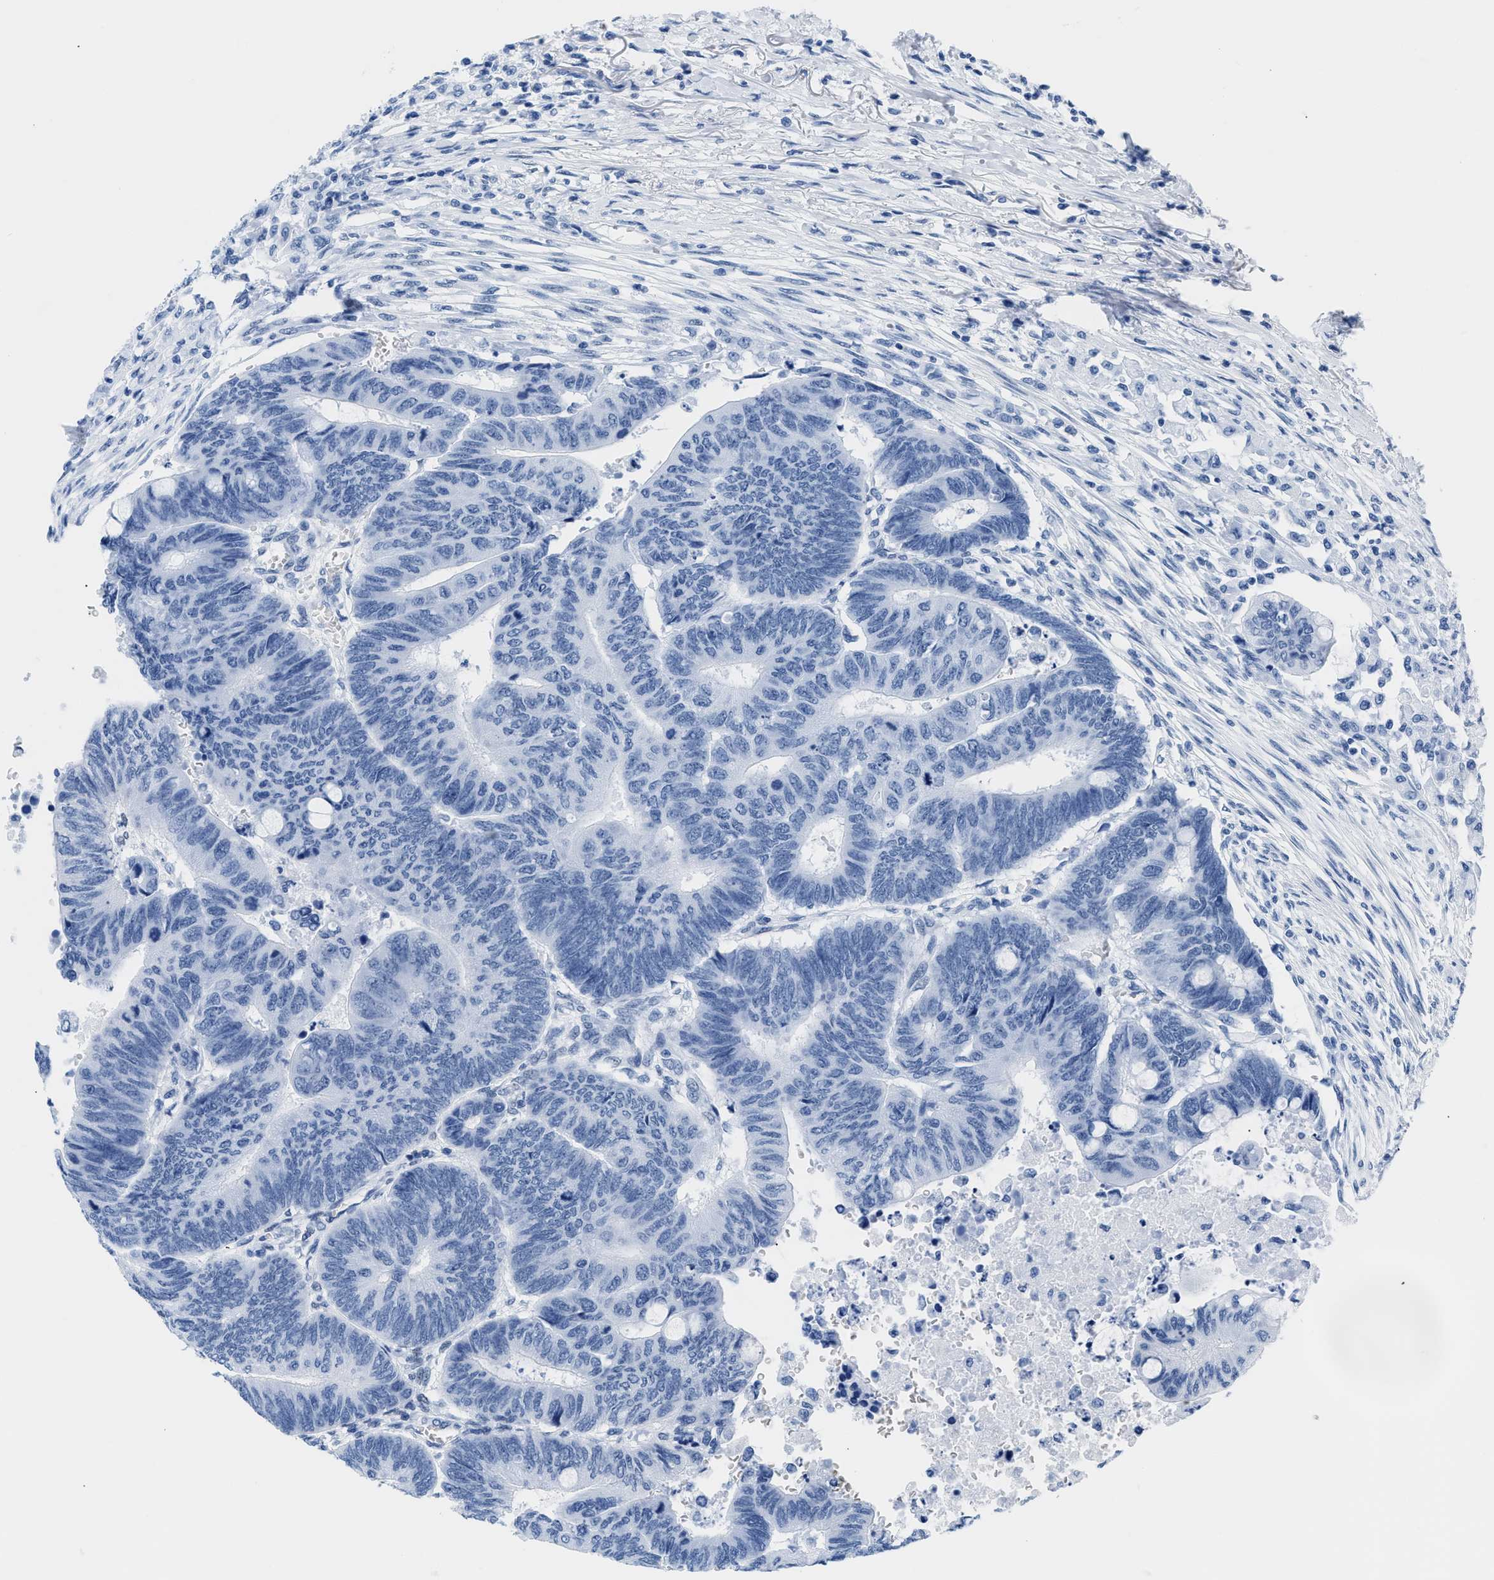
{"staining": {"intensity": "negative", "quantity": "none", "location": "none"}, "tissue": "colorectal cancer", "cell_type": "Tumor cells", "image_type": "cancer", "snomed": [{"axis": "morphology", "description": "Normal tissue, NOS"}, {"axis": "morphology", "description": "Adenocarcinoma, NOS"}, {"axis": "topography", "description": "Rectum"}, {"axis": "topography", "description": "Peripheral nerve tissue"}], "caption": "Tumor cells show no significant protein positivity in colorectal cancer (adenocarcinoma).", "gene": "CTBP1", "patient": {"sex": "male", "age": 92}}